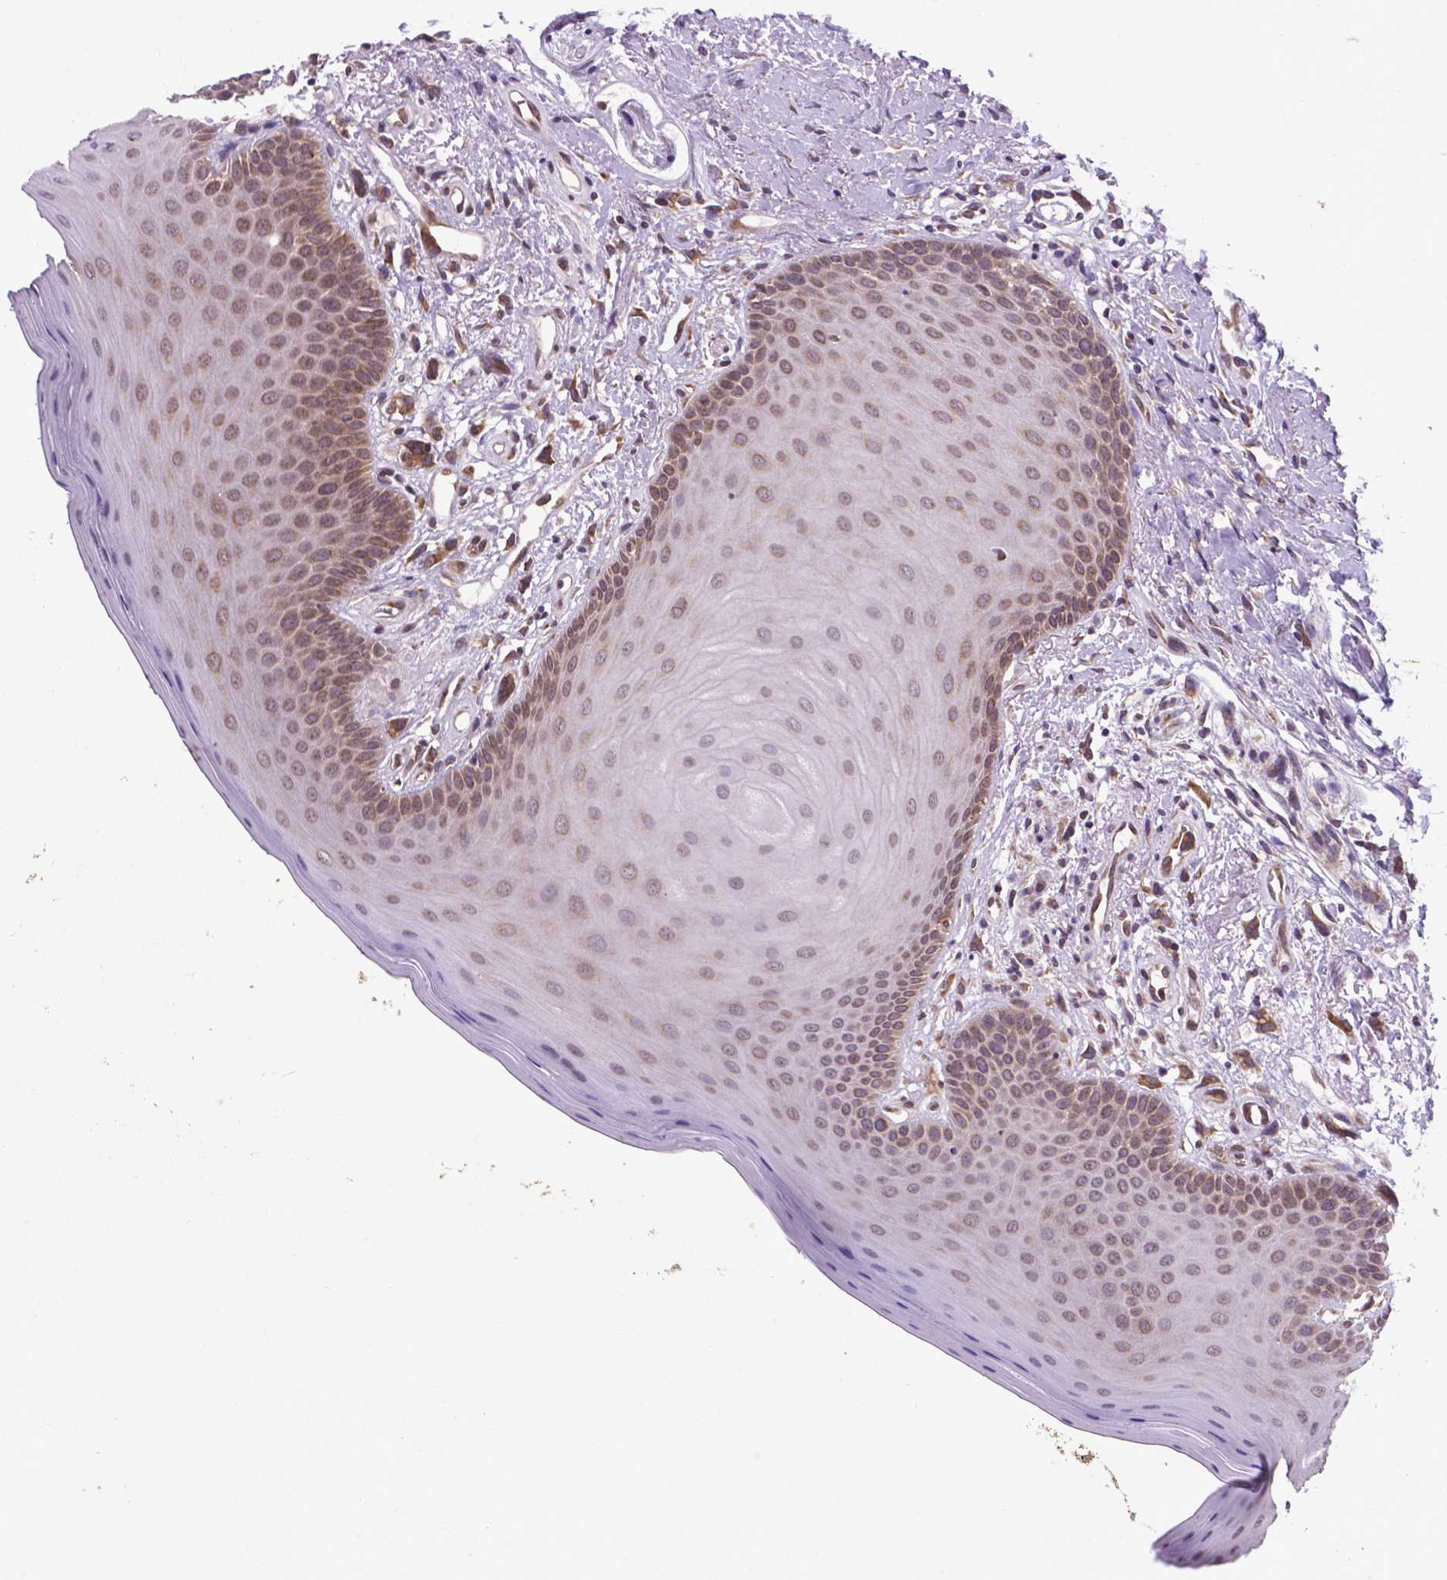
{"staining": {"intensity": "moderate", "quantity": ">75%", "location": "cytoplasmic/membranous,nuclear"}, "tissue": "oral mucosa", "cell_type": "Squamous epithelial cells", "image_type": "normal", "snomed": [{"axis": "morphology", "description": "Normal tissue, NOS"}, {"axis": "morphology", "description": "Normal morphology"}, {"axis": "topography", "description": "Oral tissue"}], "caption": "Unremarkable oral mucosa exhibits moderate cytoplasmic/membranous,nuclear expression in about >75% of squamous epithelial cells, visualized by immunohistochemistry. (Brightfield microscopy of DAB IHC at high magnification).", "gene": "ENSG00000269590", "patient": {"sex": "female", "age": 76}}